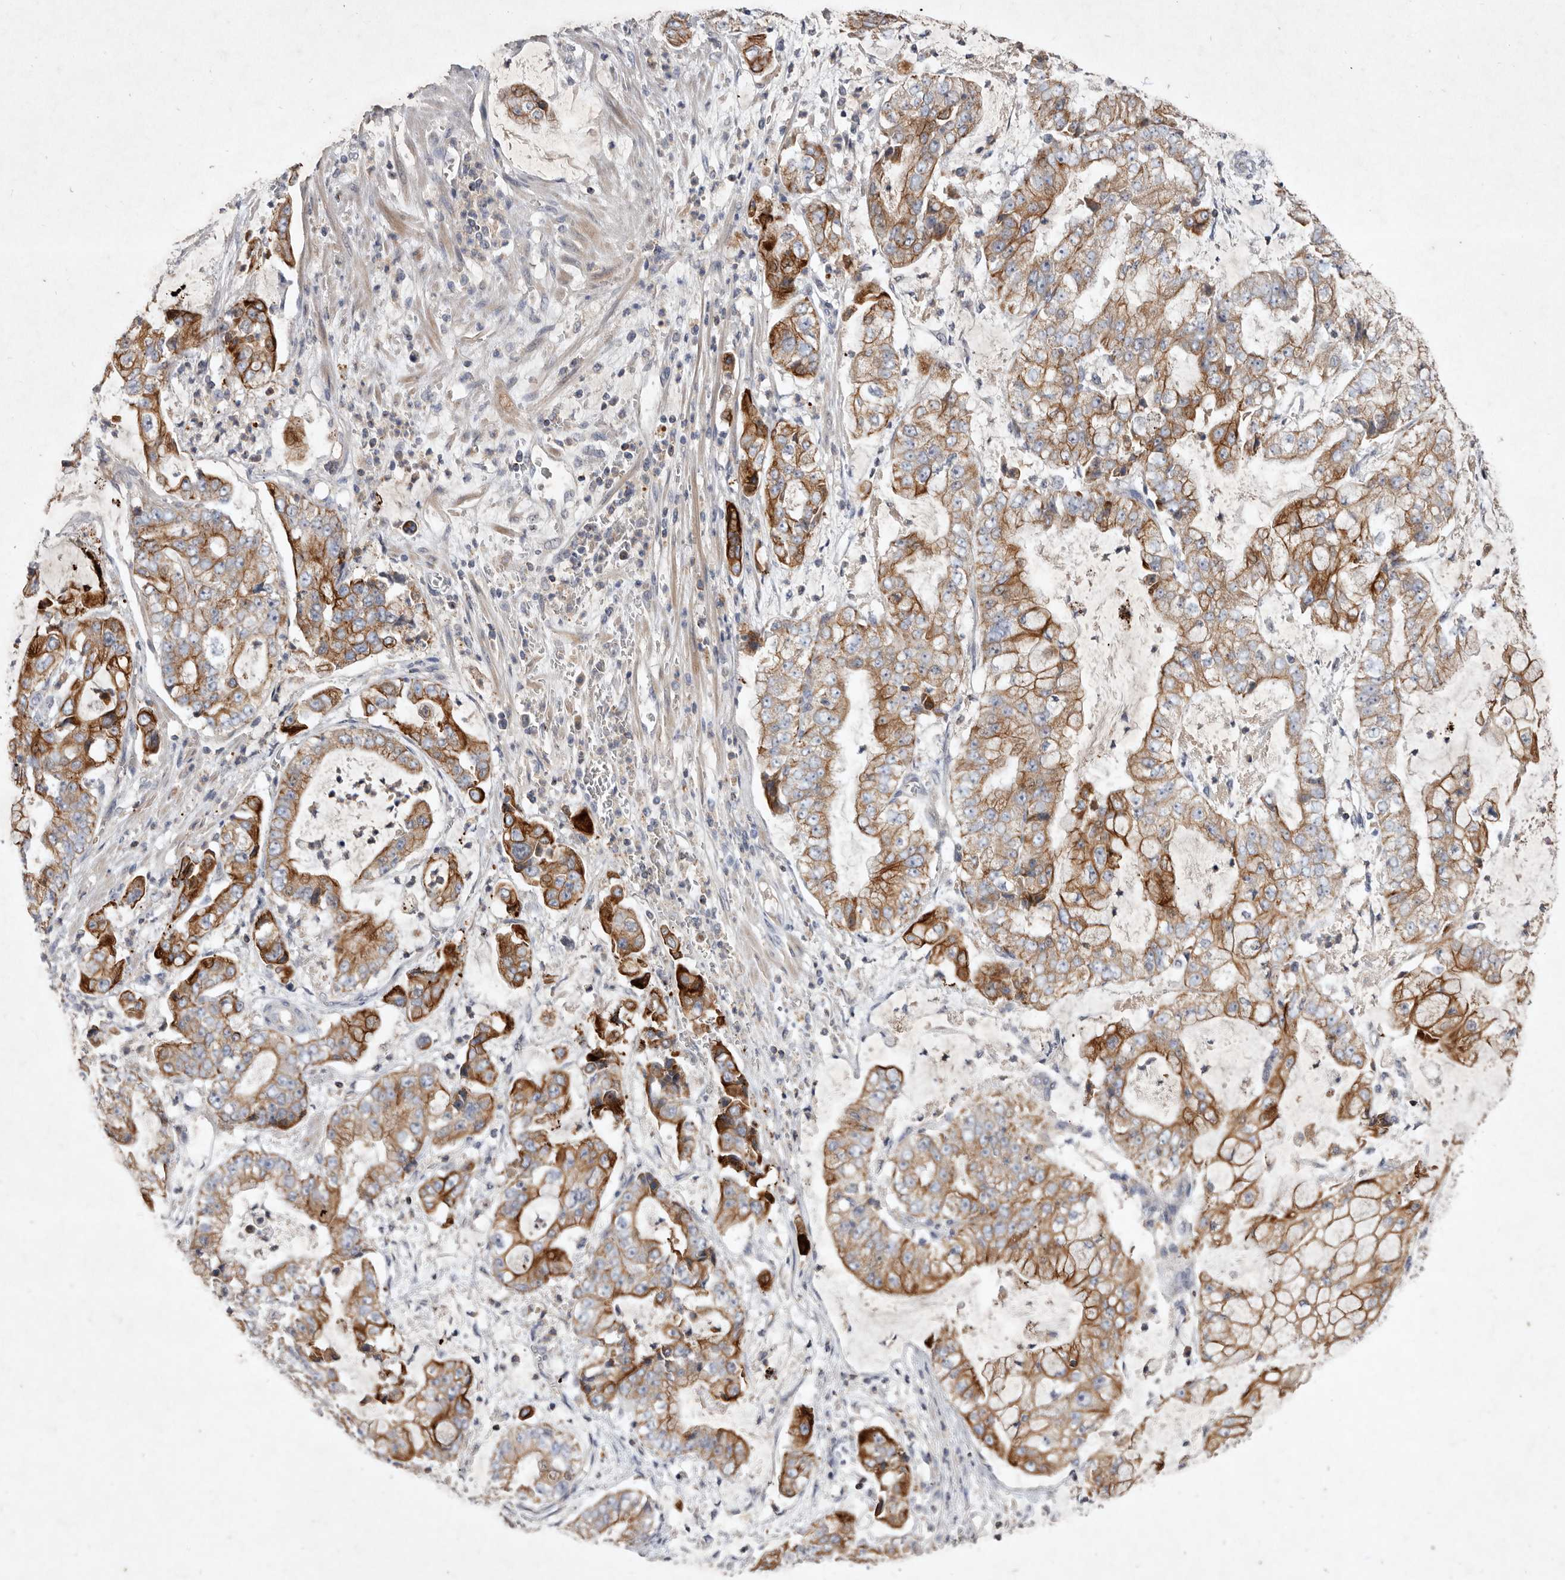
{"staining": {"intensity": "strong", "quantity": "25%-75%", "location": "cytoplasmic/membranous"}, "tissue": "stomach cancer", "cell_type": "Tumor cells", "image_type": "cancer", "snomed": [{"axis": "morphology", "description": "Adenocarcinoma, NOS"}, {"axis": "topography", "description": "Stomach"}], "caption": "Stomach cancer (adenocarcinoma) tissue shows strong cytoplasmic/membranous expression in approximately 25%-75% of tumor cells The protein is shown in brown color, while the nuclei are stained blue.", "gene": "TNFSF14", "patient": {"sex": "male", "age": 76}}